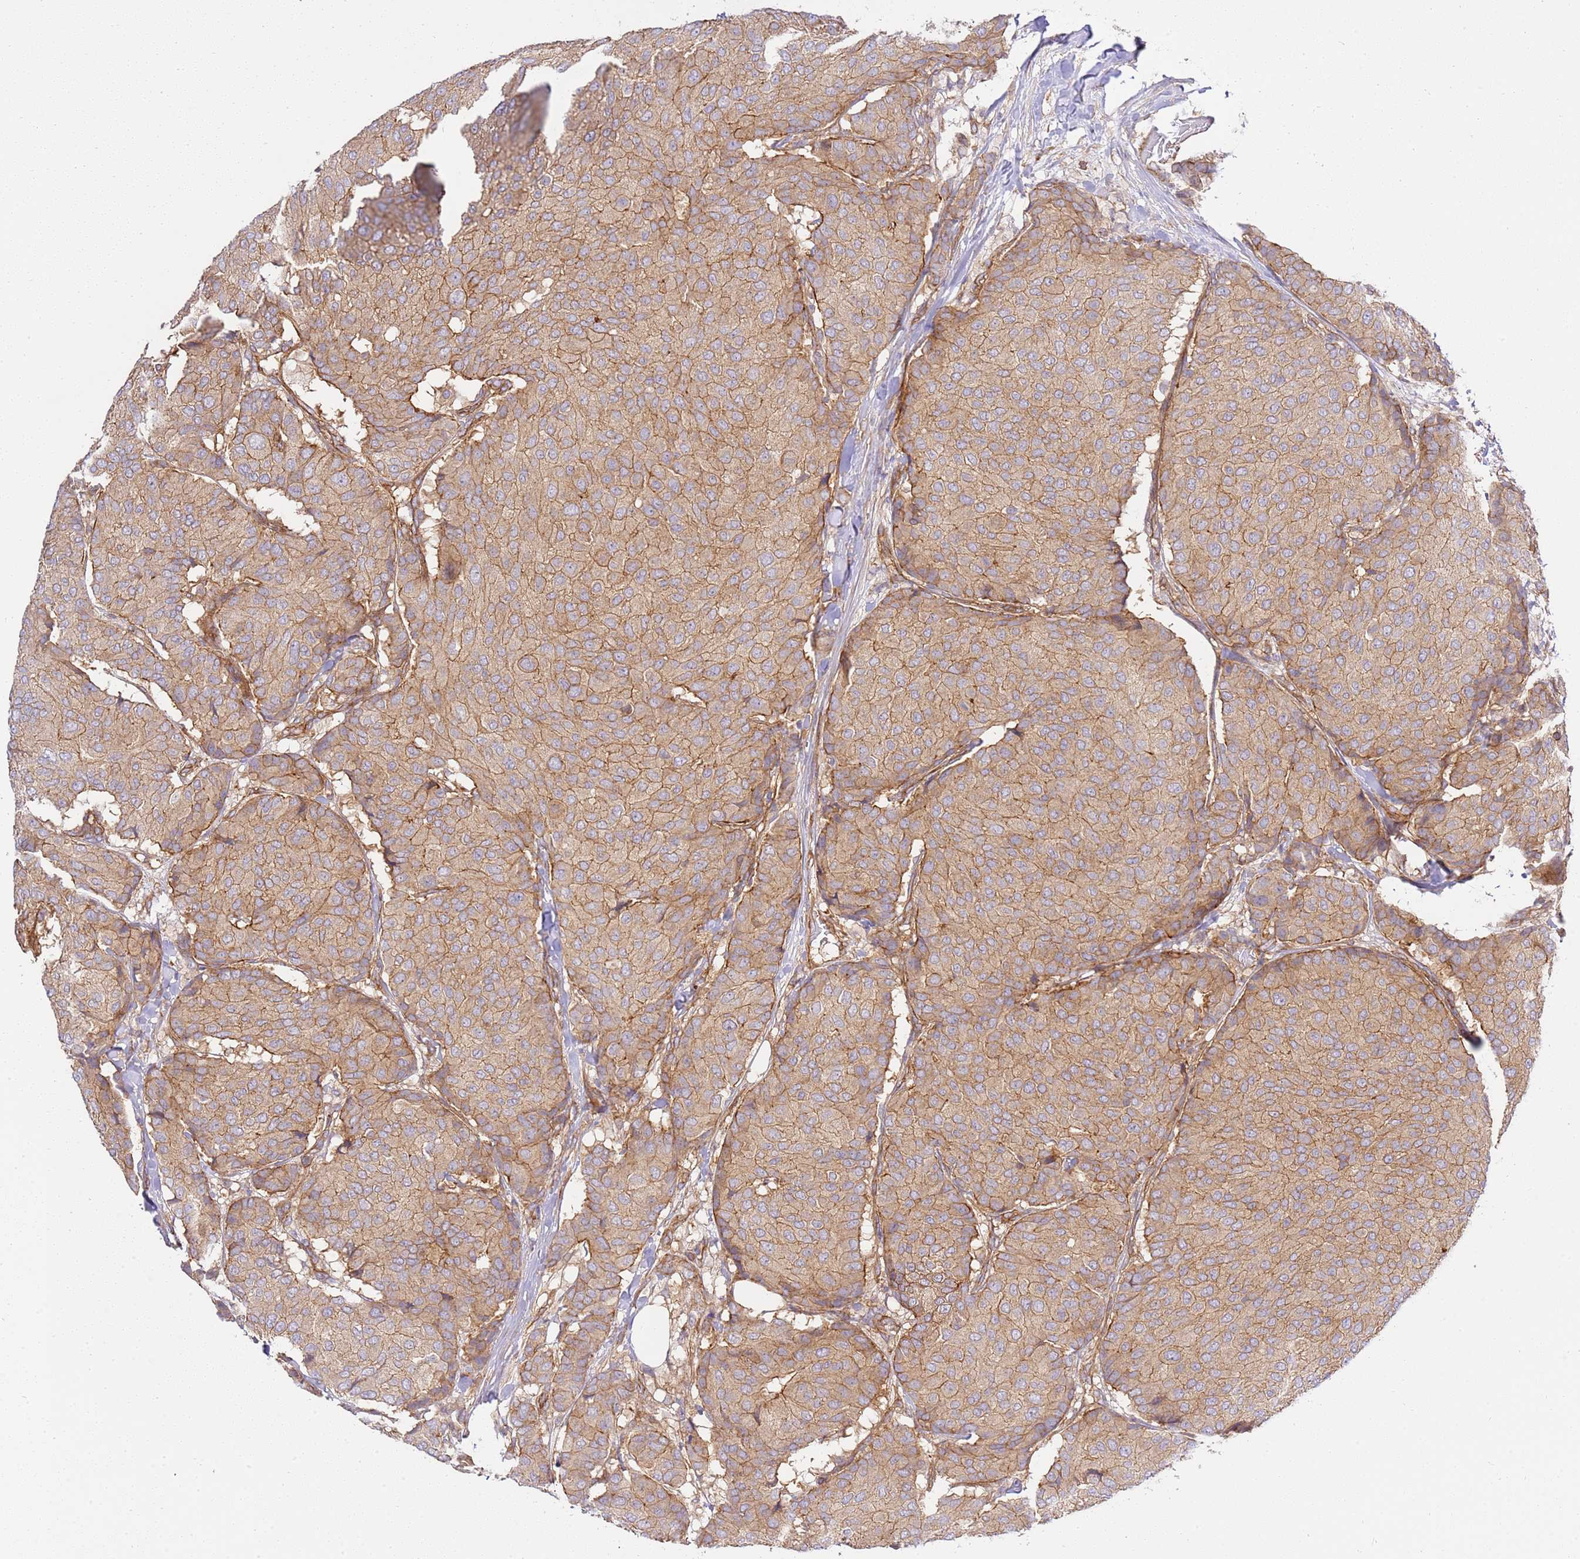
{"staining": {"intensity": "moderate", "quantity": ">75%", "location": "cytoplasmic/membranous"}, "tissue": "breast cancer", "cell_type": "Tumor cells", "image_type": "cancer", "snomed": [{"axis": "morphology", "description": "Duct carcinoma"}, {"axis": "topography", "description": "Breast"}], "caption": "High-power microscopy captured an immunohistochemistry photomicrograph of intraductal carcinoma (breast), revealing moderate cytoplasmic/membranous positivity in approximately >75% of tumor cells.", "gene": "EFCAB8", "patient": {"sex": "female", "age": 75}}